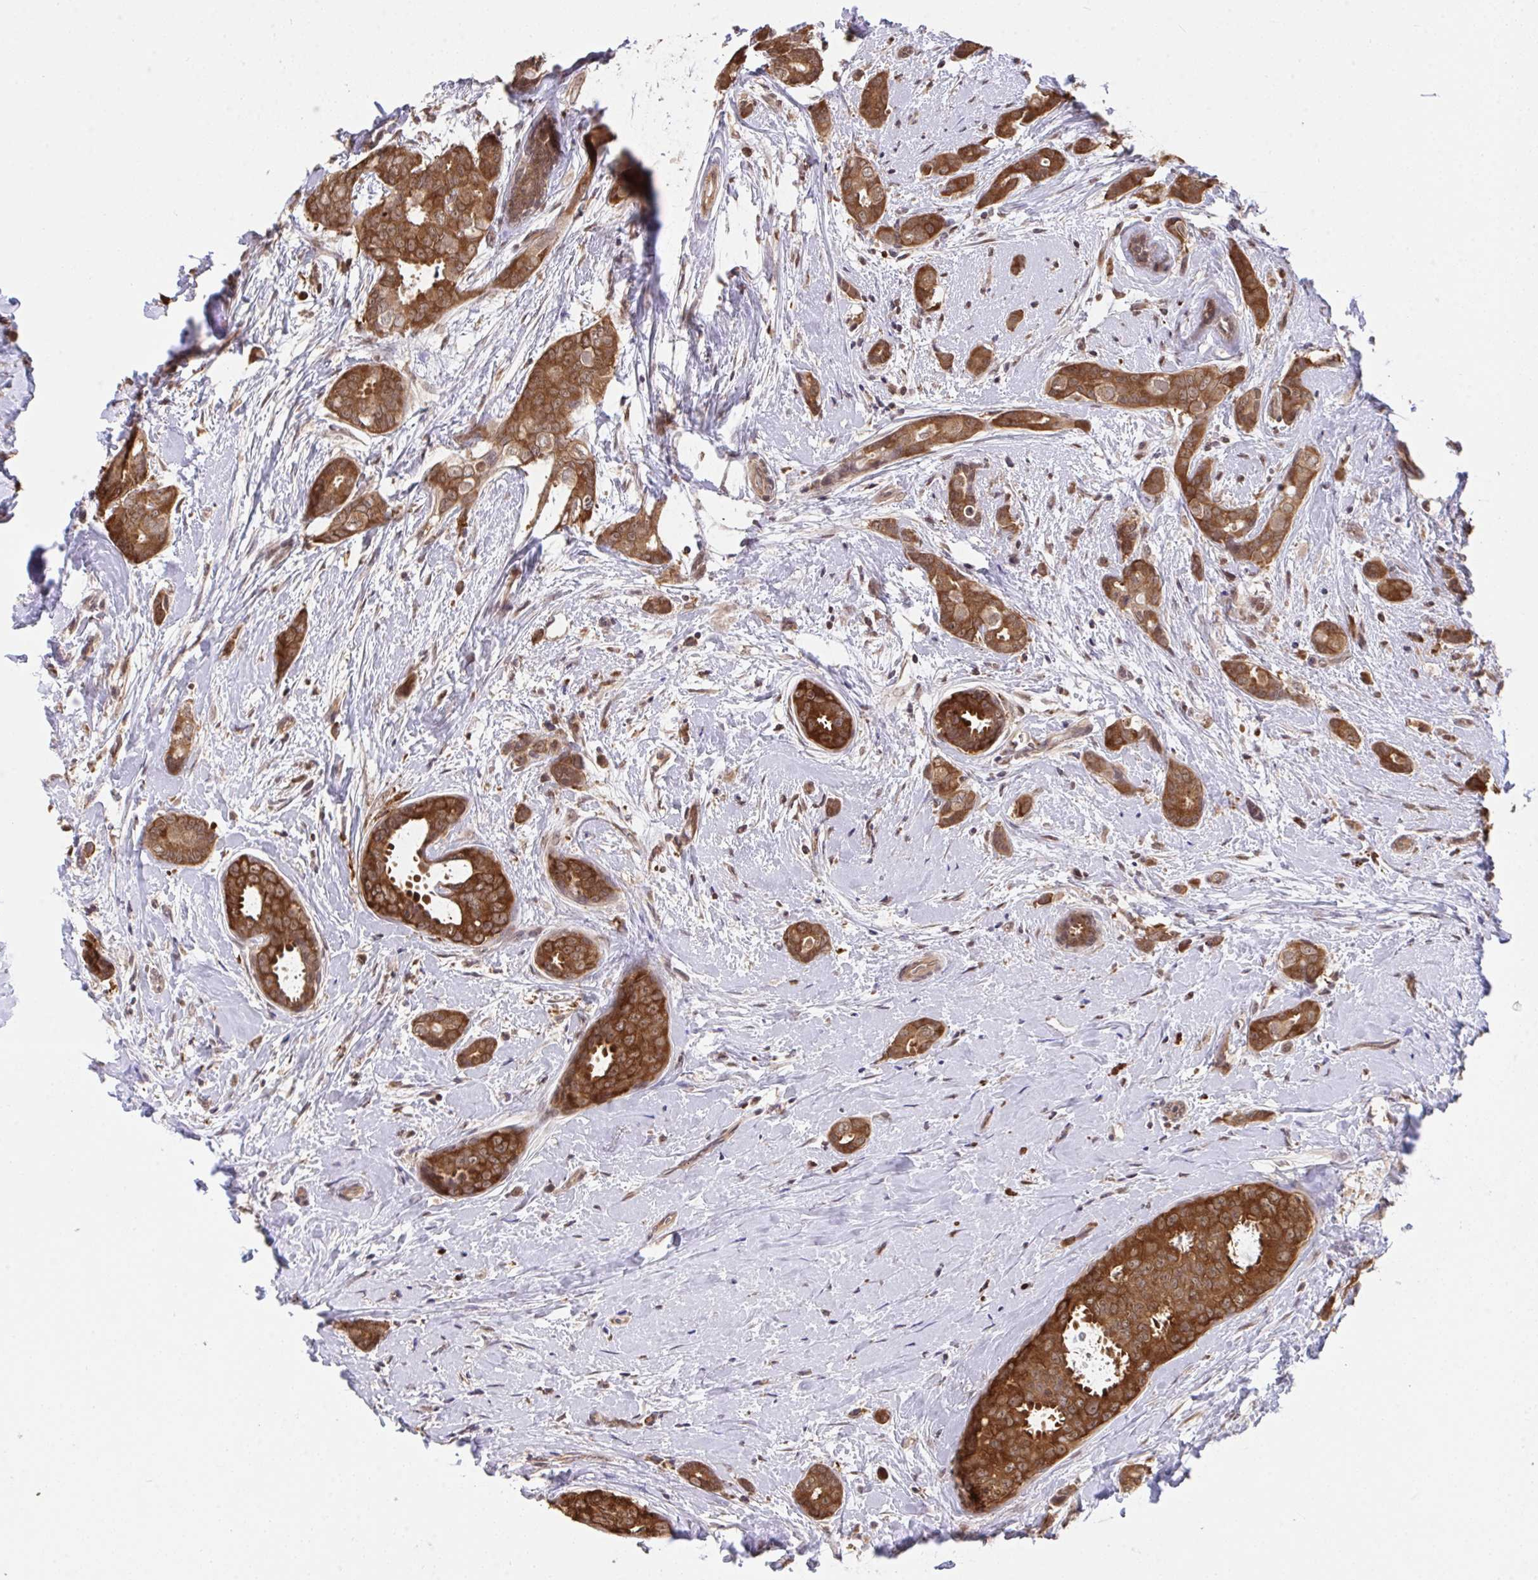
{"staining": {"intensity": "strong", "quantity": ">75%", "location": "cytoplasmic/membranous"}, "tissue": "breast cancer", "cell_type": "Tumor cells", "image_type": "cancer", "snomed": [{"axis": "morphology", "description": "Duct carcinoma"}, {"axis": "topography", "description": "Breast"}], "caption": "A photomicrograph of intraductal carcinoma (breast) stained for a protein displays strong cytoplasmic/membranous brown staining in tumor cells.", "gene": "C12orf57", "patient": {"sex": "female", "age": 45}}